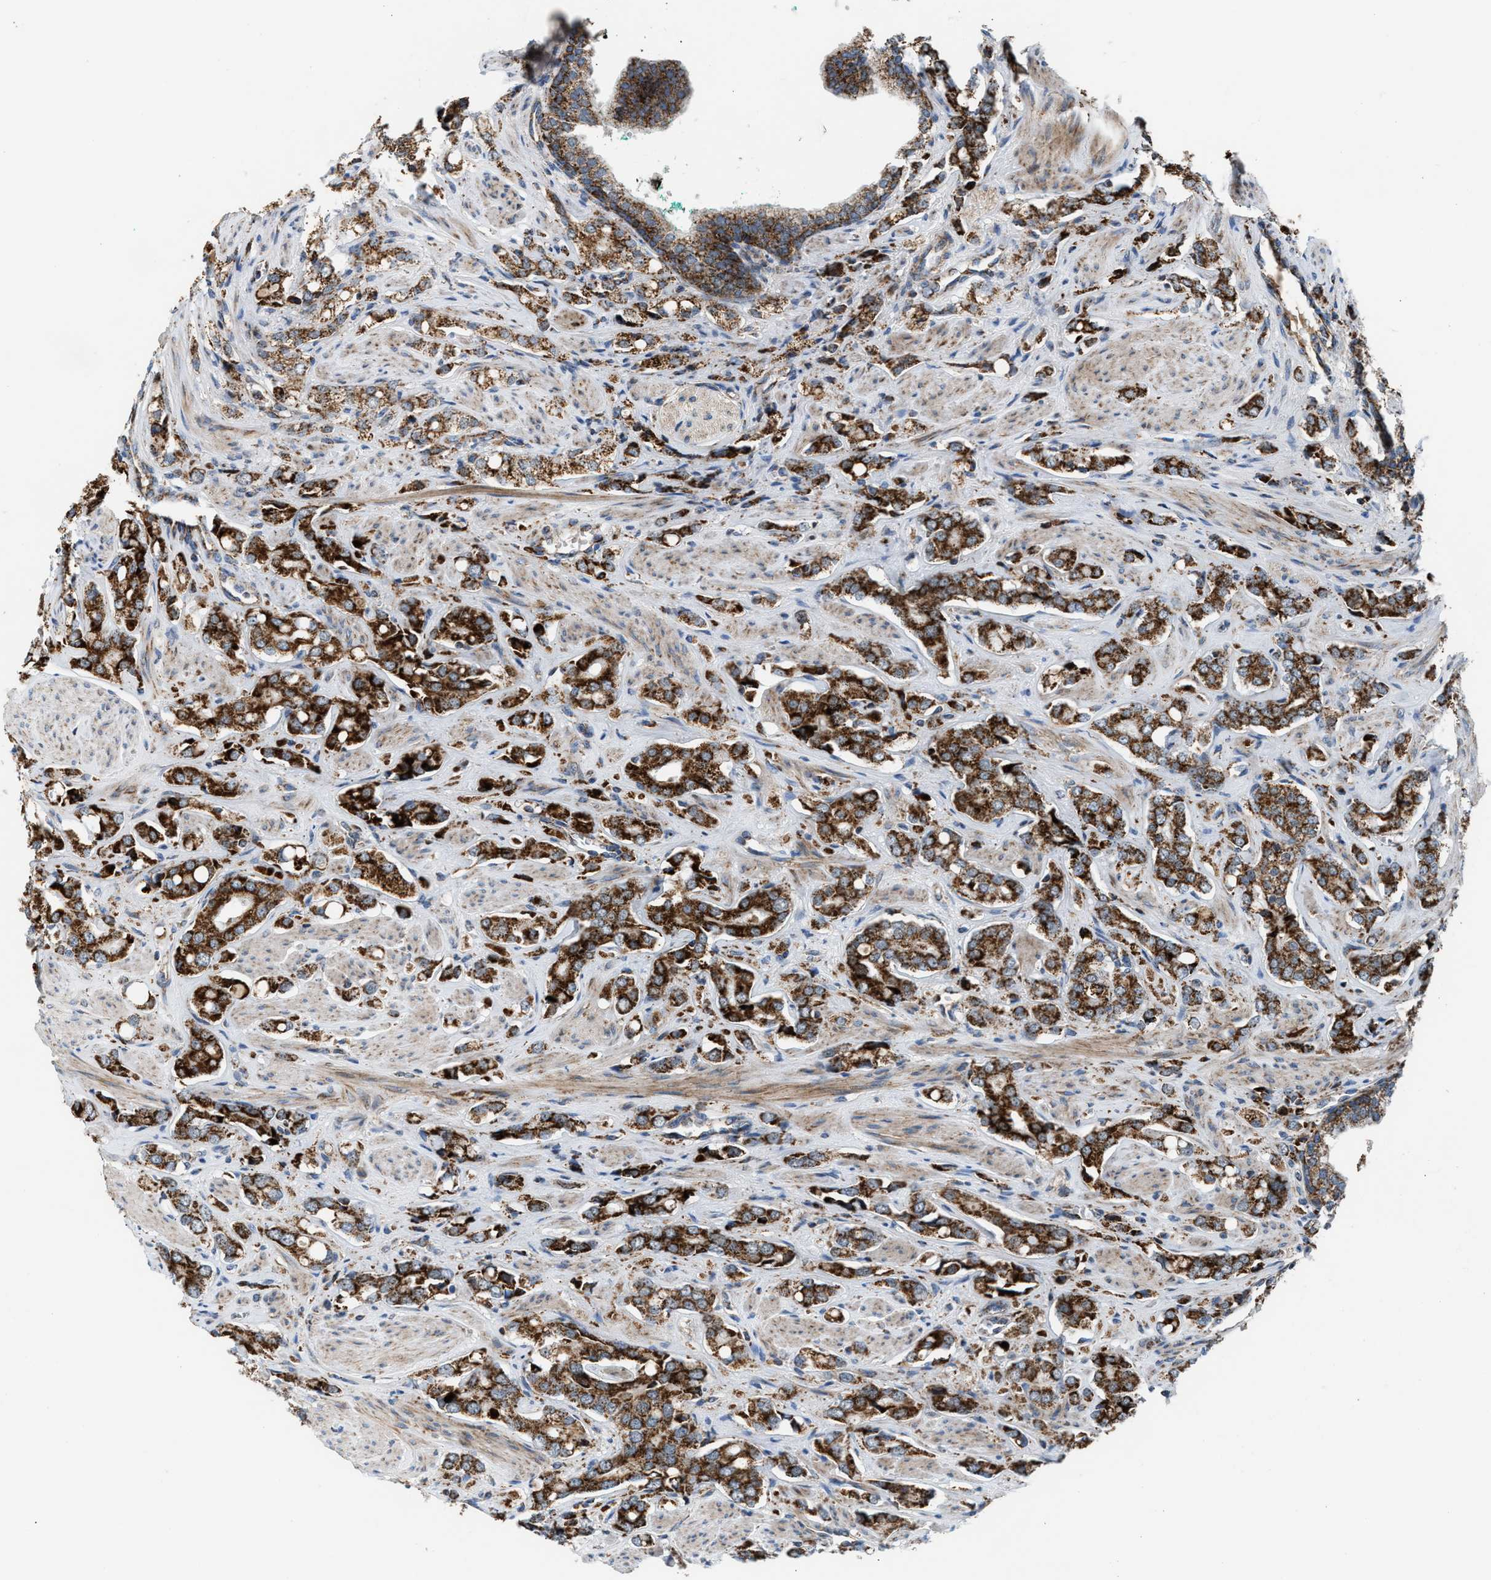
{"staining": {"intensity": "strong", "quantity": ">75%", "location": "cytoplasmic/membranous"}, "tissue": "prostate cancer", "cell_type": "Tumor cells", "image_type": "cancer", "snomed": [{"axis": "morphology", "description": "Adenocarcinoma, High grade"}, {"axis": "topography", "description": "Prostate"}], "caption": "Human high-grade adenocarcinoma (prostate) stained with a protein marker exhibits strong staining in tumor cells.", "gene": "PMPCA", "patient": {"sex": "male", "age": 52}}